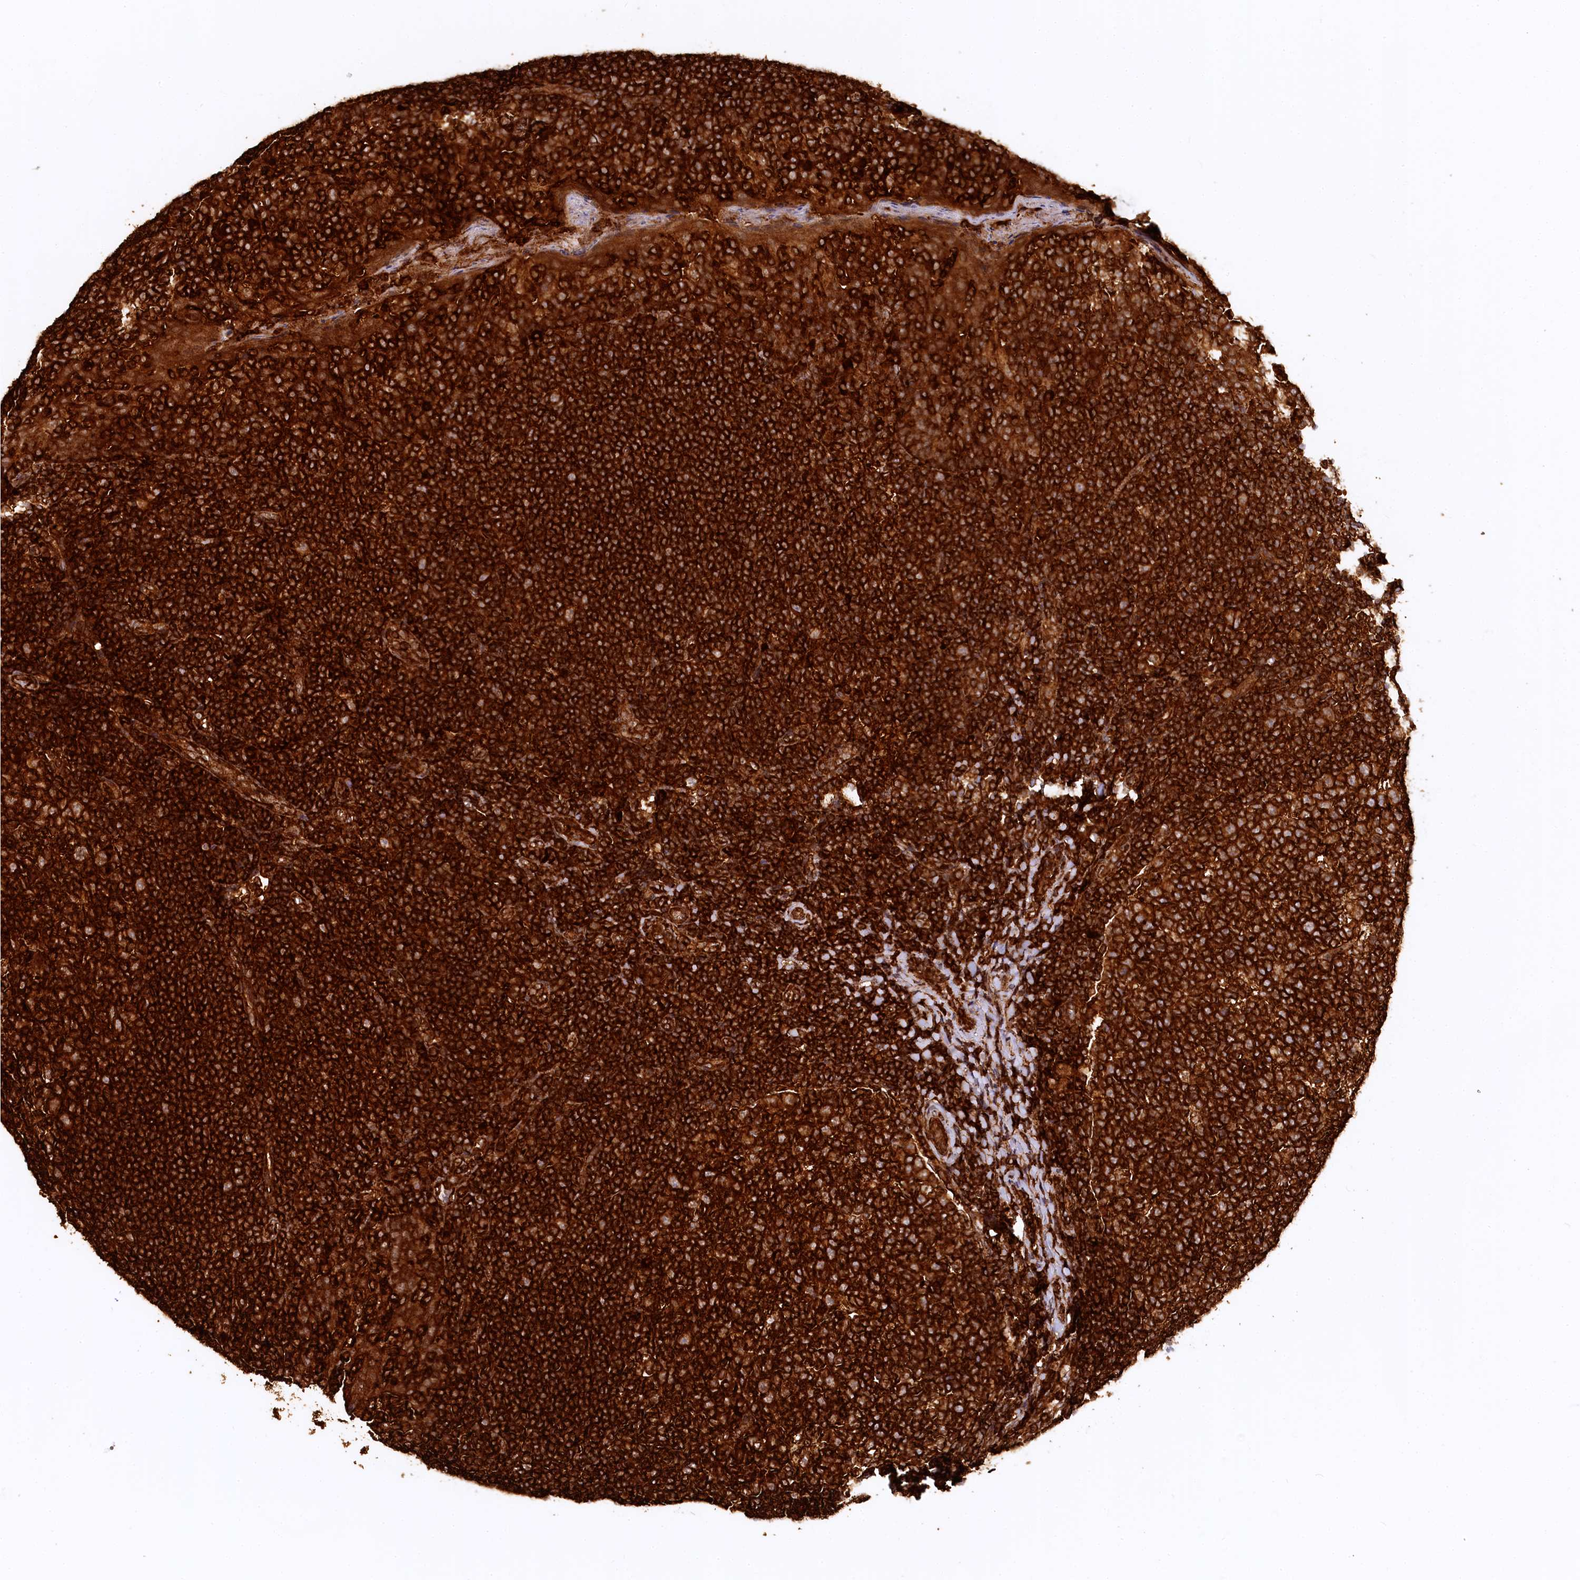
{"staining": {"intensity": "strong", "quantity": ">75%", "location": "cytoplasmic/membranous"}, "tissue": "tonsil", "cell_type": "Germinal center cells", "image_type": "normal", "snomed": [{"axis": "morphology", "description": "Normal tissue, NOS"}, {"axis": "topography", "description": "Tonsil"}], "caption": "Normal tonsil was stained to show a protein in brown. There is high levels of strong cytoplasmic/membranous expression in about >75% of germinal center cells.", "gene": "STUB1", "patient": {"sex": "female", "age": 19}}